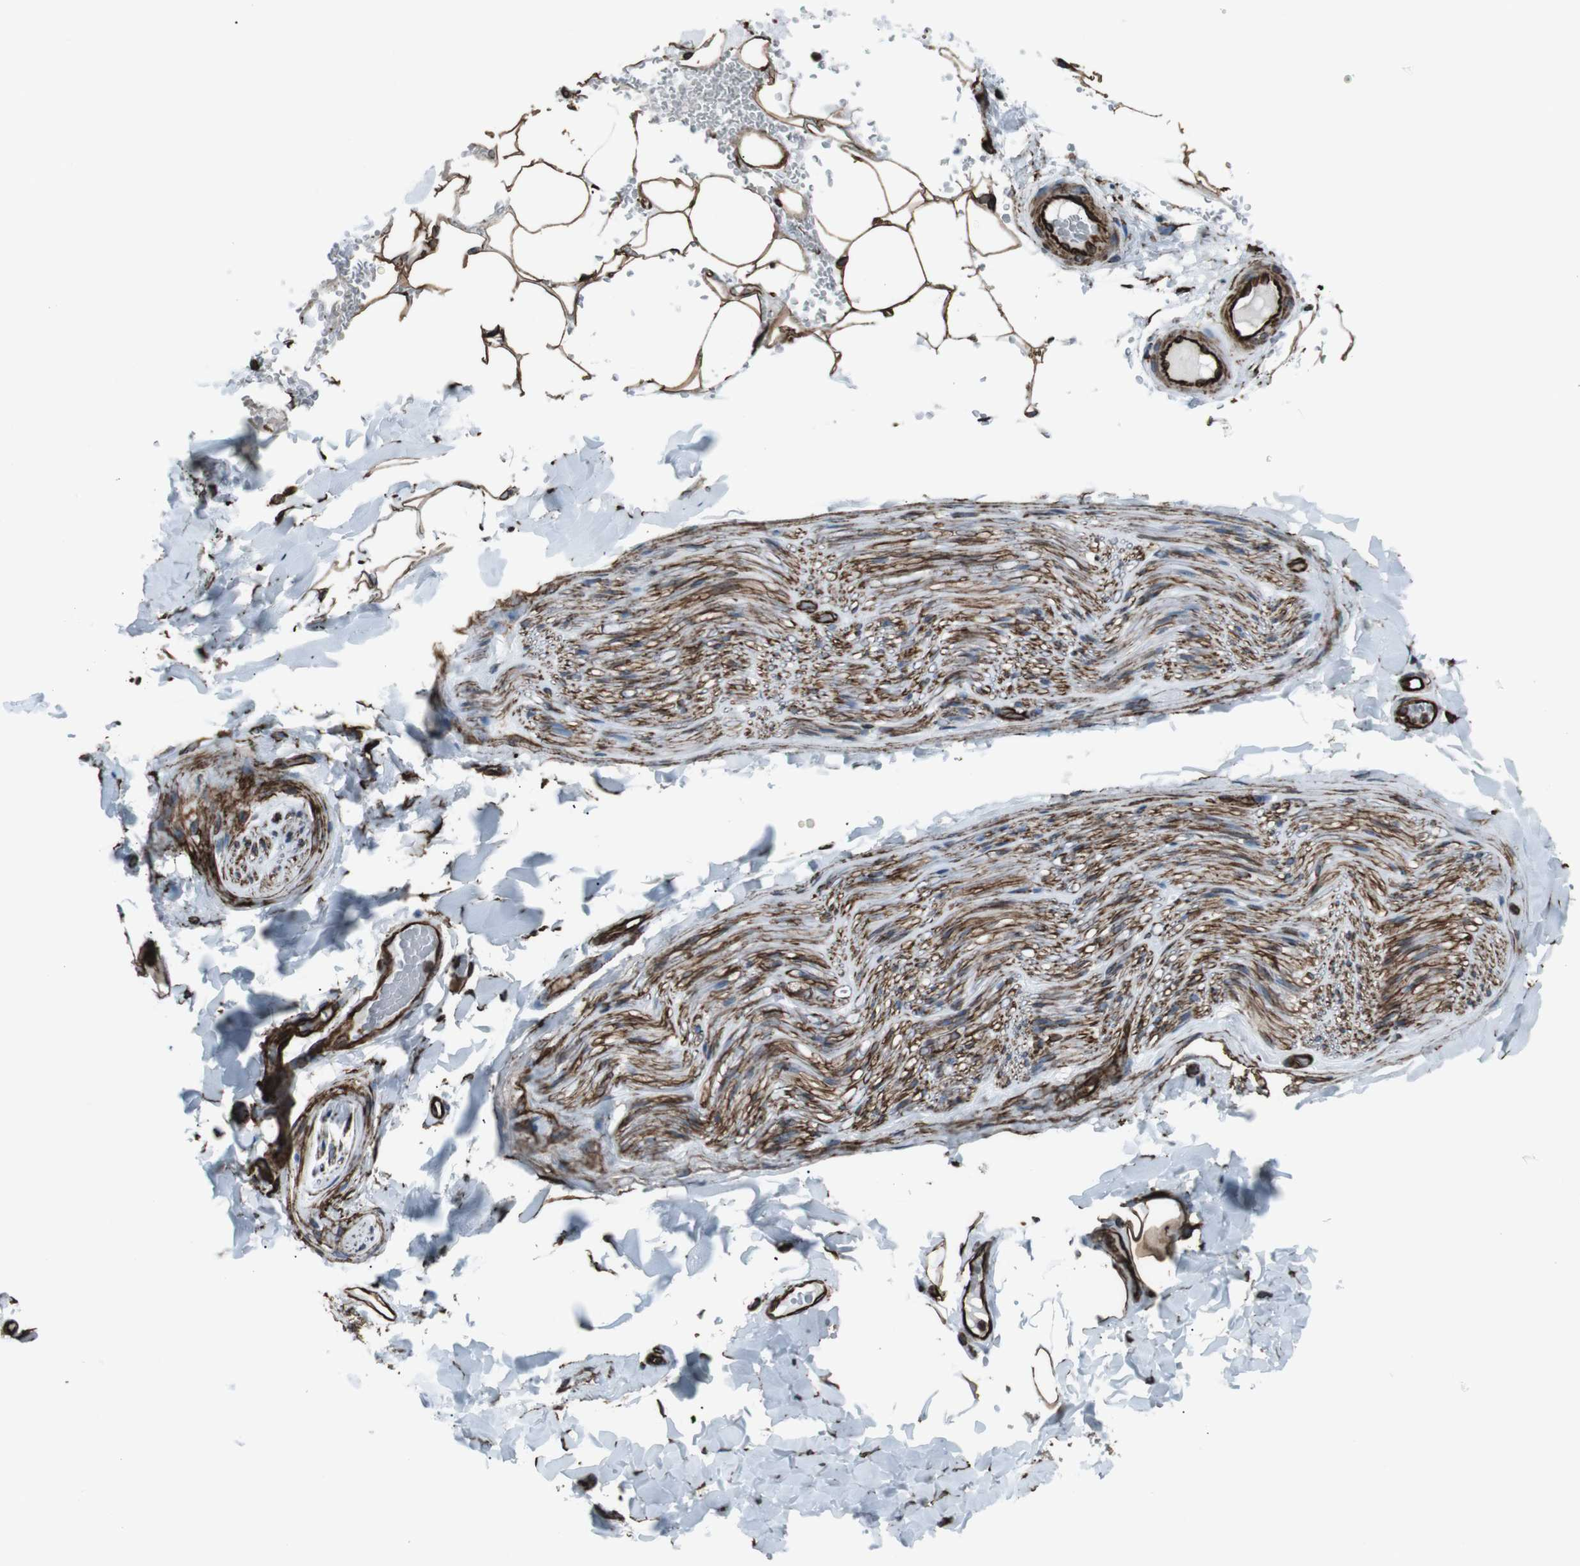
{"staining": {"intensity": "moderate", "quantity": ">75%", "location": "cytoplasmic/membranous"}, "tissue": "adipose tissue", "cell_type": "Adipocytes", "image_type": "normal", "snomed": [{"axis": "morphology", "description": "Normal tissue, NOS"}, {"axis": "topography", "description": "Peripheral nerve tissue"}], "caption": "Adipose tissue stained with DAB immunohistochemistry (IHC) displays medium levels of moderate cytoplasmic/membranous positivity in approximately >75% of adipocytes. (DAB (3,3'-diaminobenzidine) = brown stain, brightfield microscopy at high magnification).", "gene": "ZDHHC6", "patient": {"sex": "male", "age": 70}}